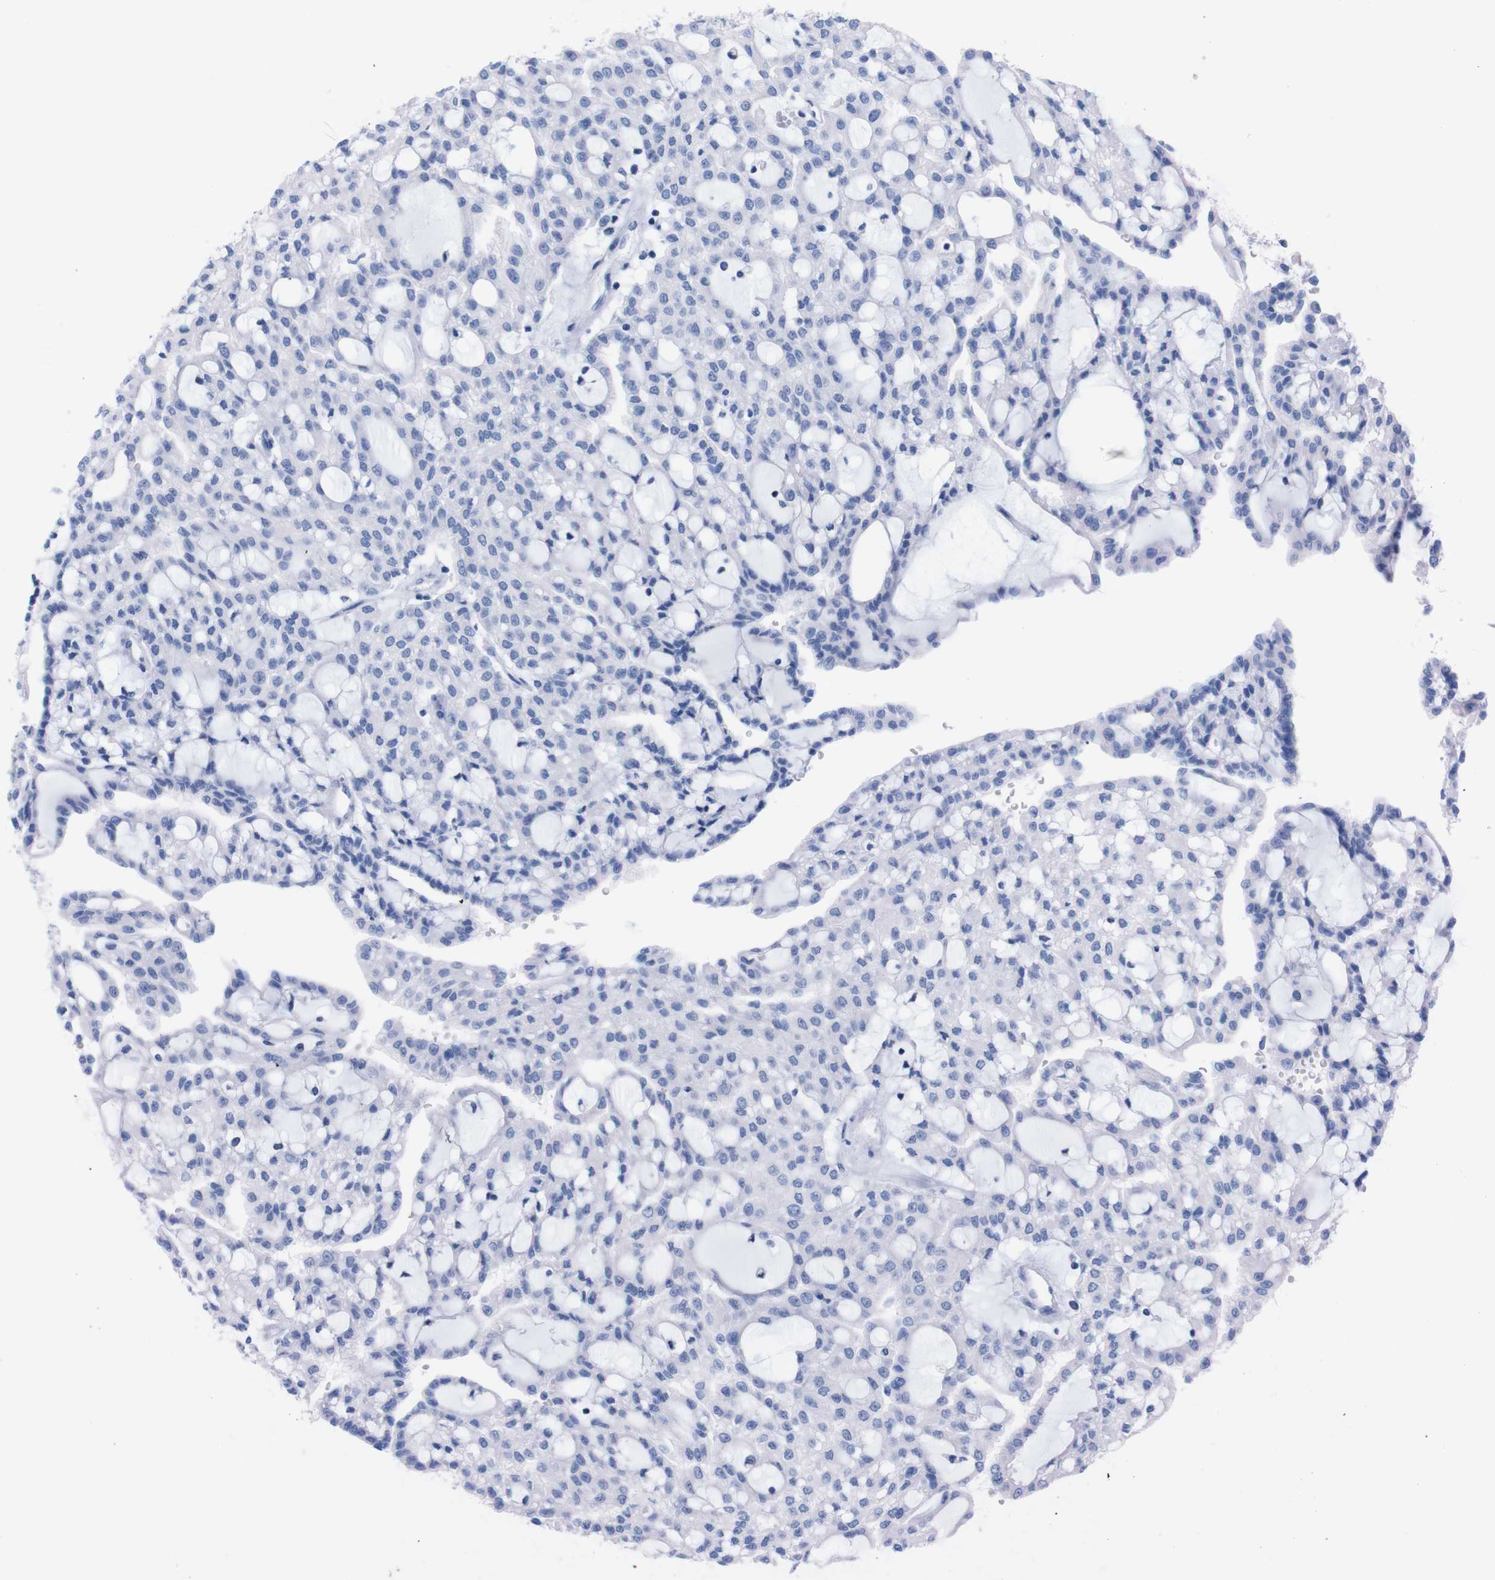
{"staining": {"intensity": "negative", "quantity": "none", "location": "none"}, "tissue": "renal cancer", "cell_type": "Tumor cells", "image_type": "cancer", "snomed": [{"axis": "morphology", "description": "Adenocarcinoma, NOS"}, {"axis": "topography", "description": "Kidney"}], "caption": "Tumor cells are negative for brown protein staining in adenocarcinoma (renal).", "gene": "P2RY12", "patient": {"sex": "male", "age": 63}}